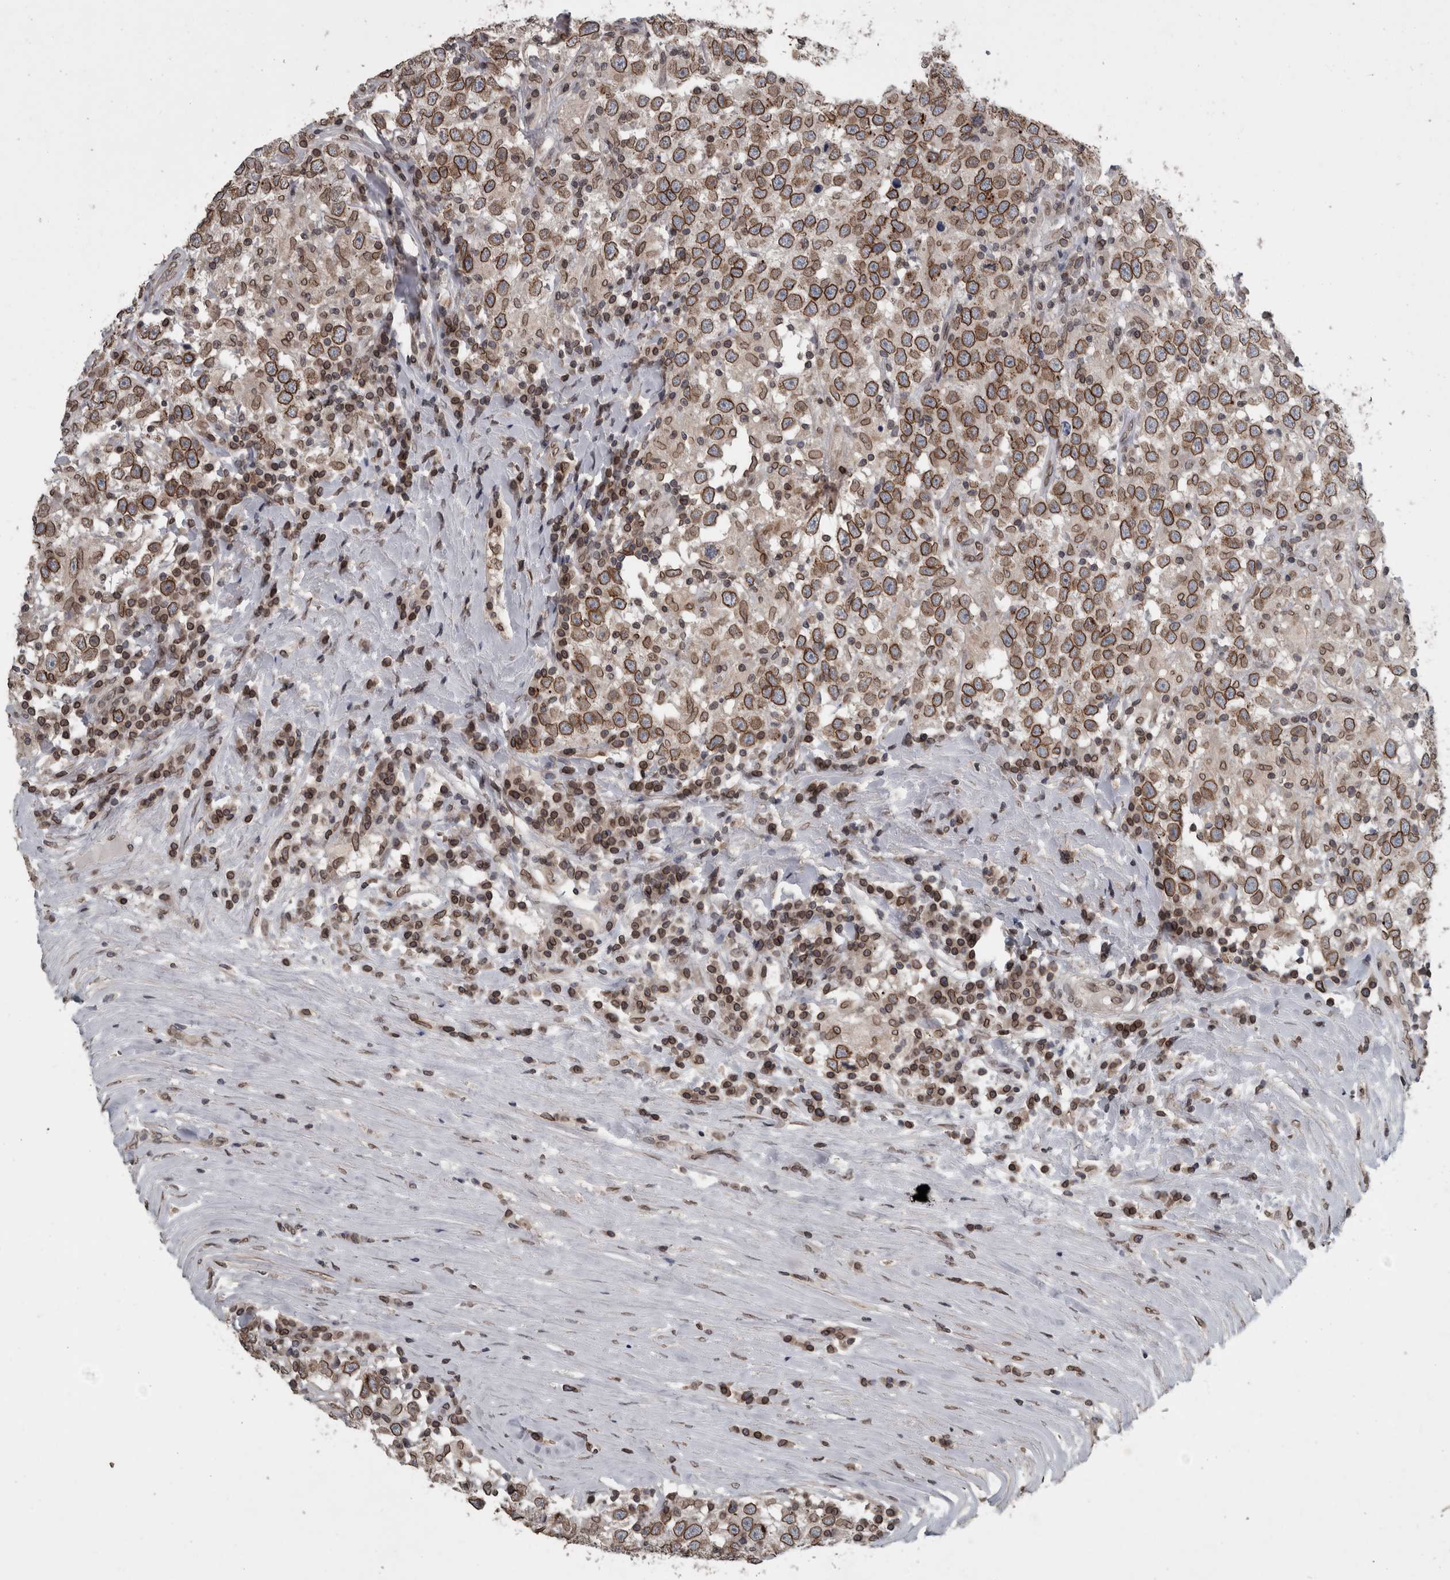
{"staining": {"intensity": "strong", "quantity": ">75%", "location": "cytoplasmic/membranous,nuclear"}, "tissue": "testis cancer", "cell_type": "Tumor cells", "image_type": "cancer", "snomed": [{"axis": "morphology", "description": "Seminoma, NOS"}, {"axis": "topography", "description": "Testis"}], "caption": "Brown immunohistochemical staining in seminoma (testis) exhibits strong cytoplasmic/membranous and nuclear positivity in about >75% of tumor cells. (Stains: DAB (3,3'-diaminobenzidine) in brown, nuclei in blue, Microscopy: brightfield microscopy at high magnification).", "gene": "RANBP2", "patient": {"sex": "male", "age": 41}}